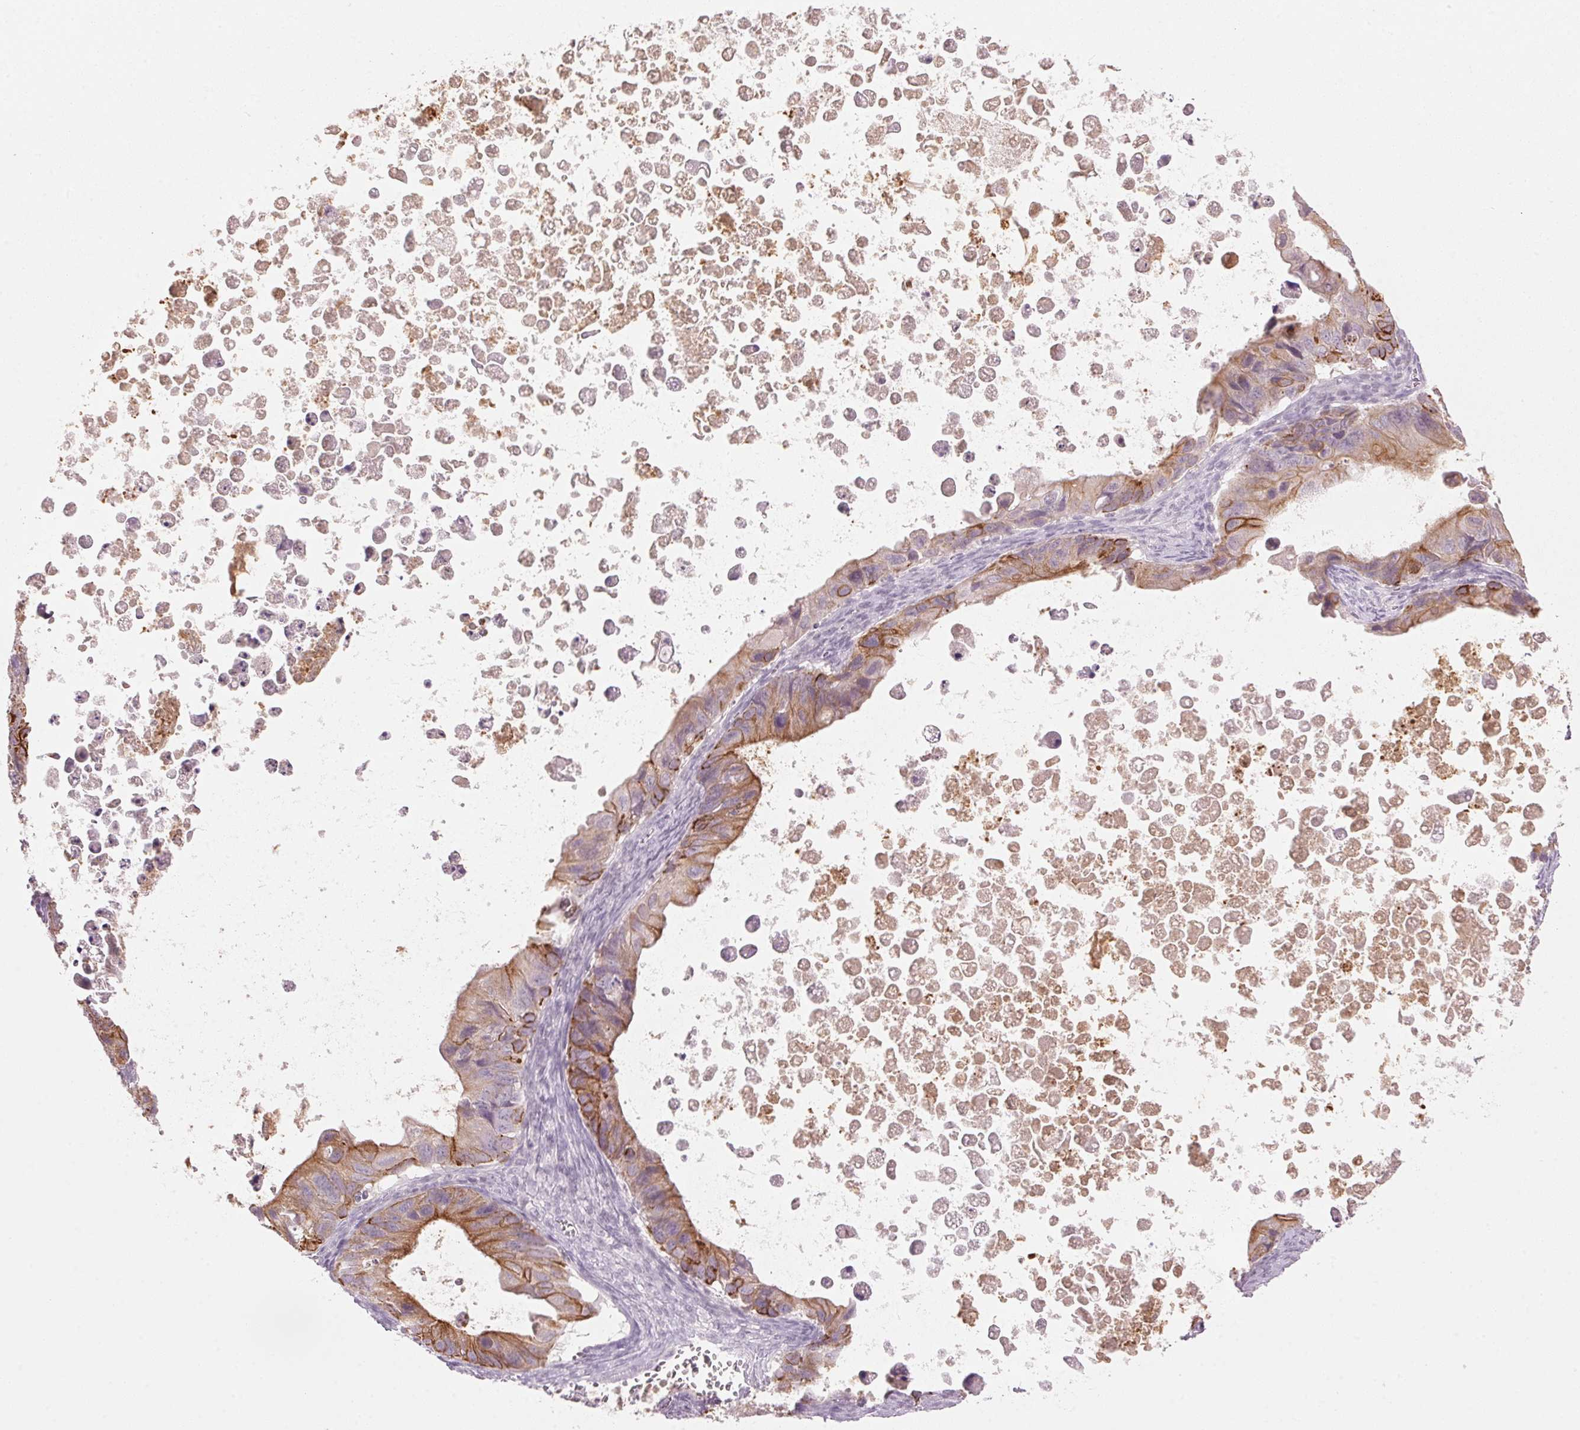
{"staining": {"intensity": "strong", "quantity": "25%-75%", "location": "cytoplasmic/membranous"}, "tissue": "ovarian cancer", "cell_type": "Tumor cells", "image_type": "cancer", "snomed": [{"axis": "morphology", "description": "Cystadenocarcinoma, mucinous, NOS"}, {"axis": "topography", "description": "Ovary"}], "caption": "An image of ovarian mucinous cystadenocarcinoma stained for a protein shows strong cytoplasmic/membranous brown staining in tumor cells.", "gene": "SCTR", "patient": {"sex": "female", "age": 64}}